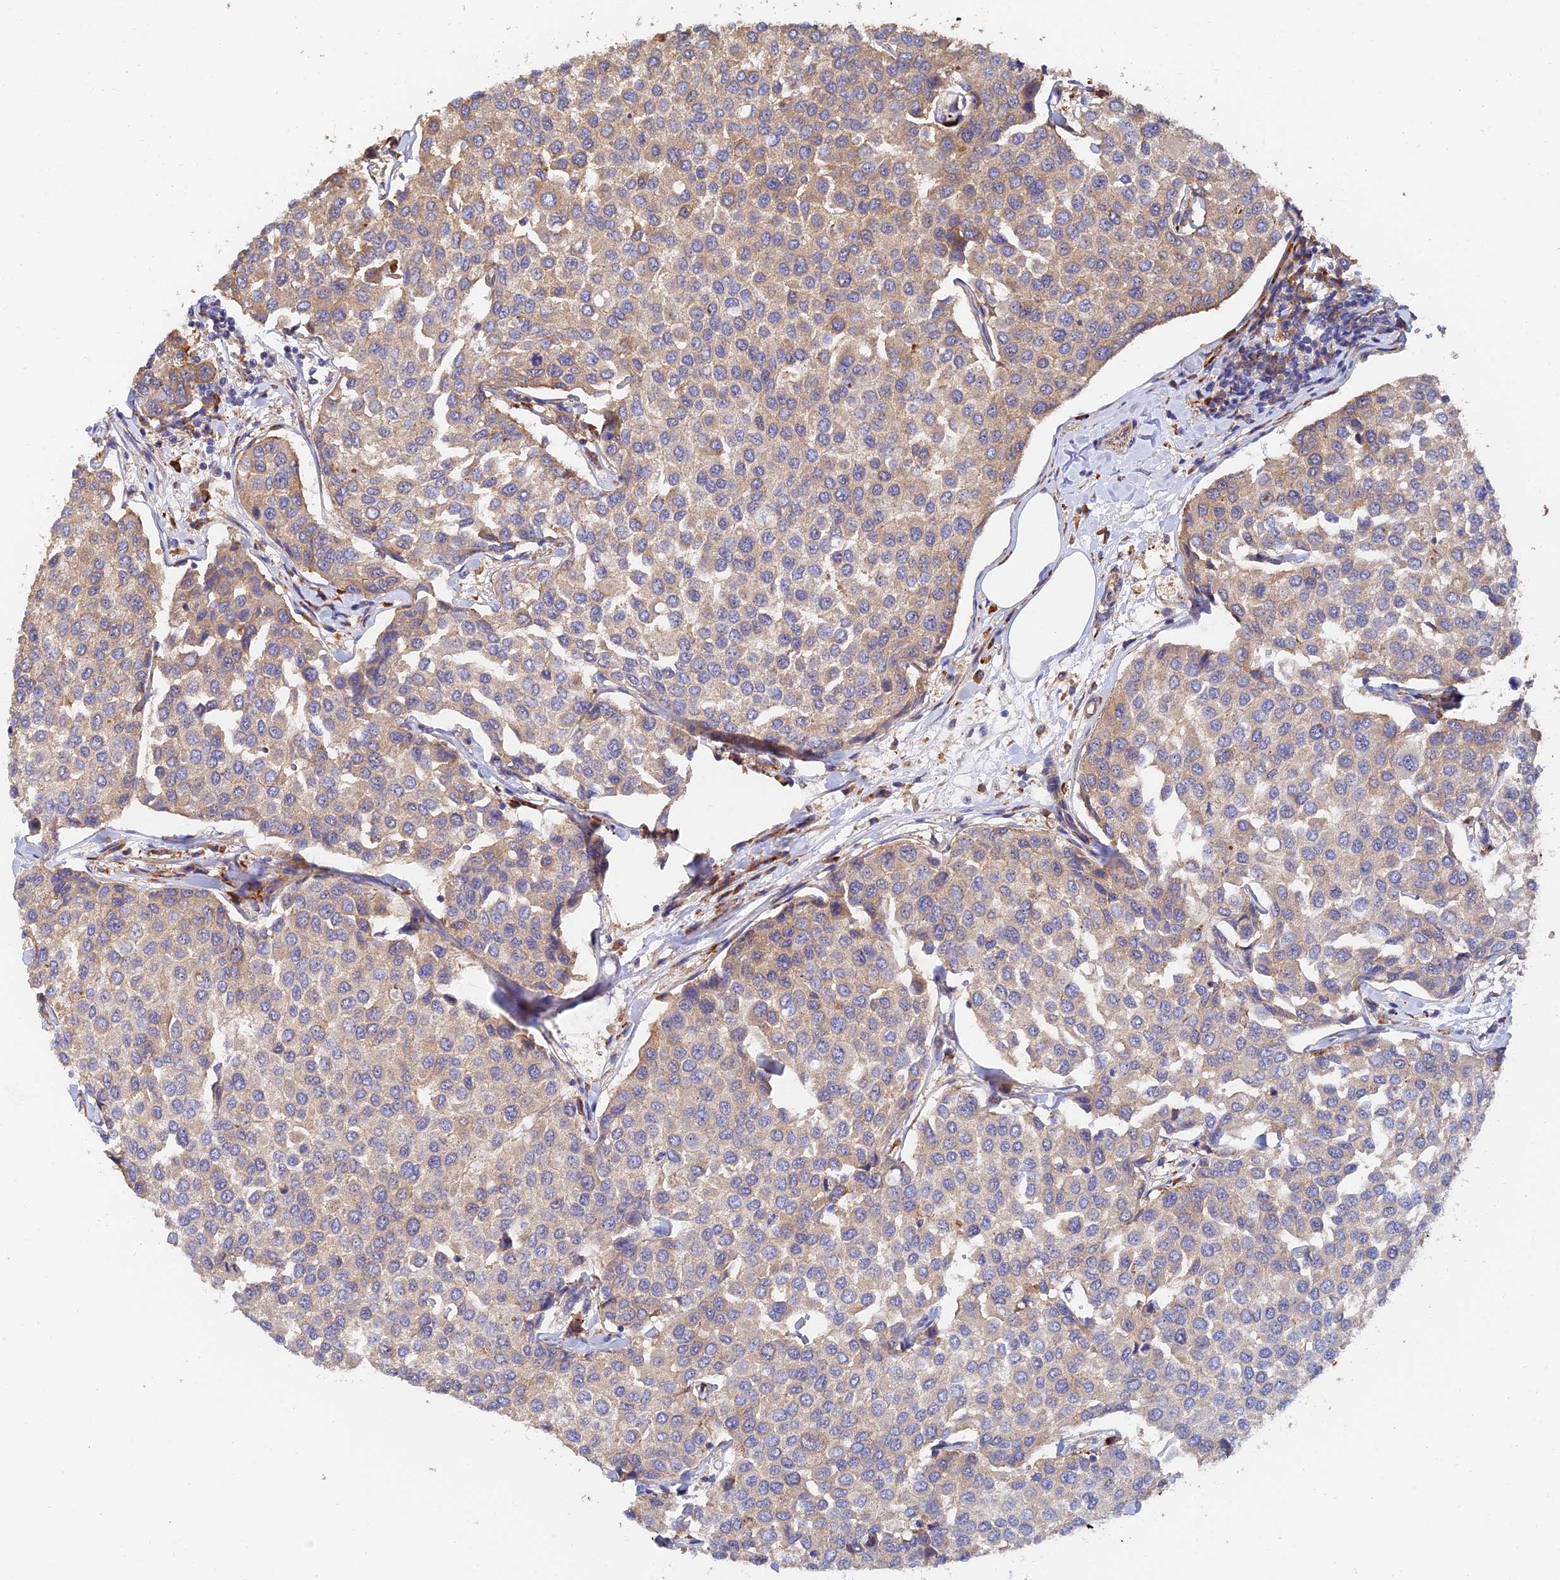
{"staining": {"intensity": "moderate", "quantity": "<25%", "location": "cytoplasmic/membranous"}, "tissue": "breast cancer", "cell_type": "Tumor cells", "image_type": "cancer", "snomed": [{"axis": "morphology", "description": "Duct carcinoma"}, {"axis": "topography", "description": "Breast"}], "caption": "Human breast cancer (invasive ductal carcinoma) stained with a protein marker displays moderate staining in tumor cells.", "gene": "WBP11", "patient": {"sex": "female", "age": 55}}